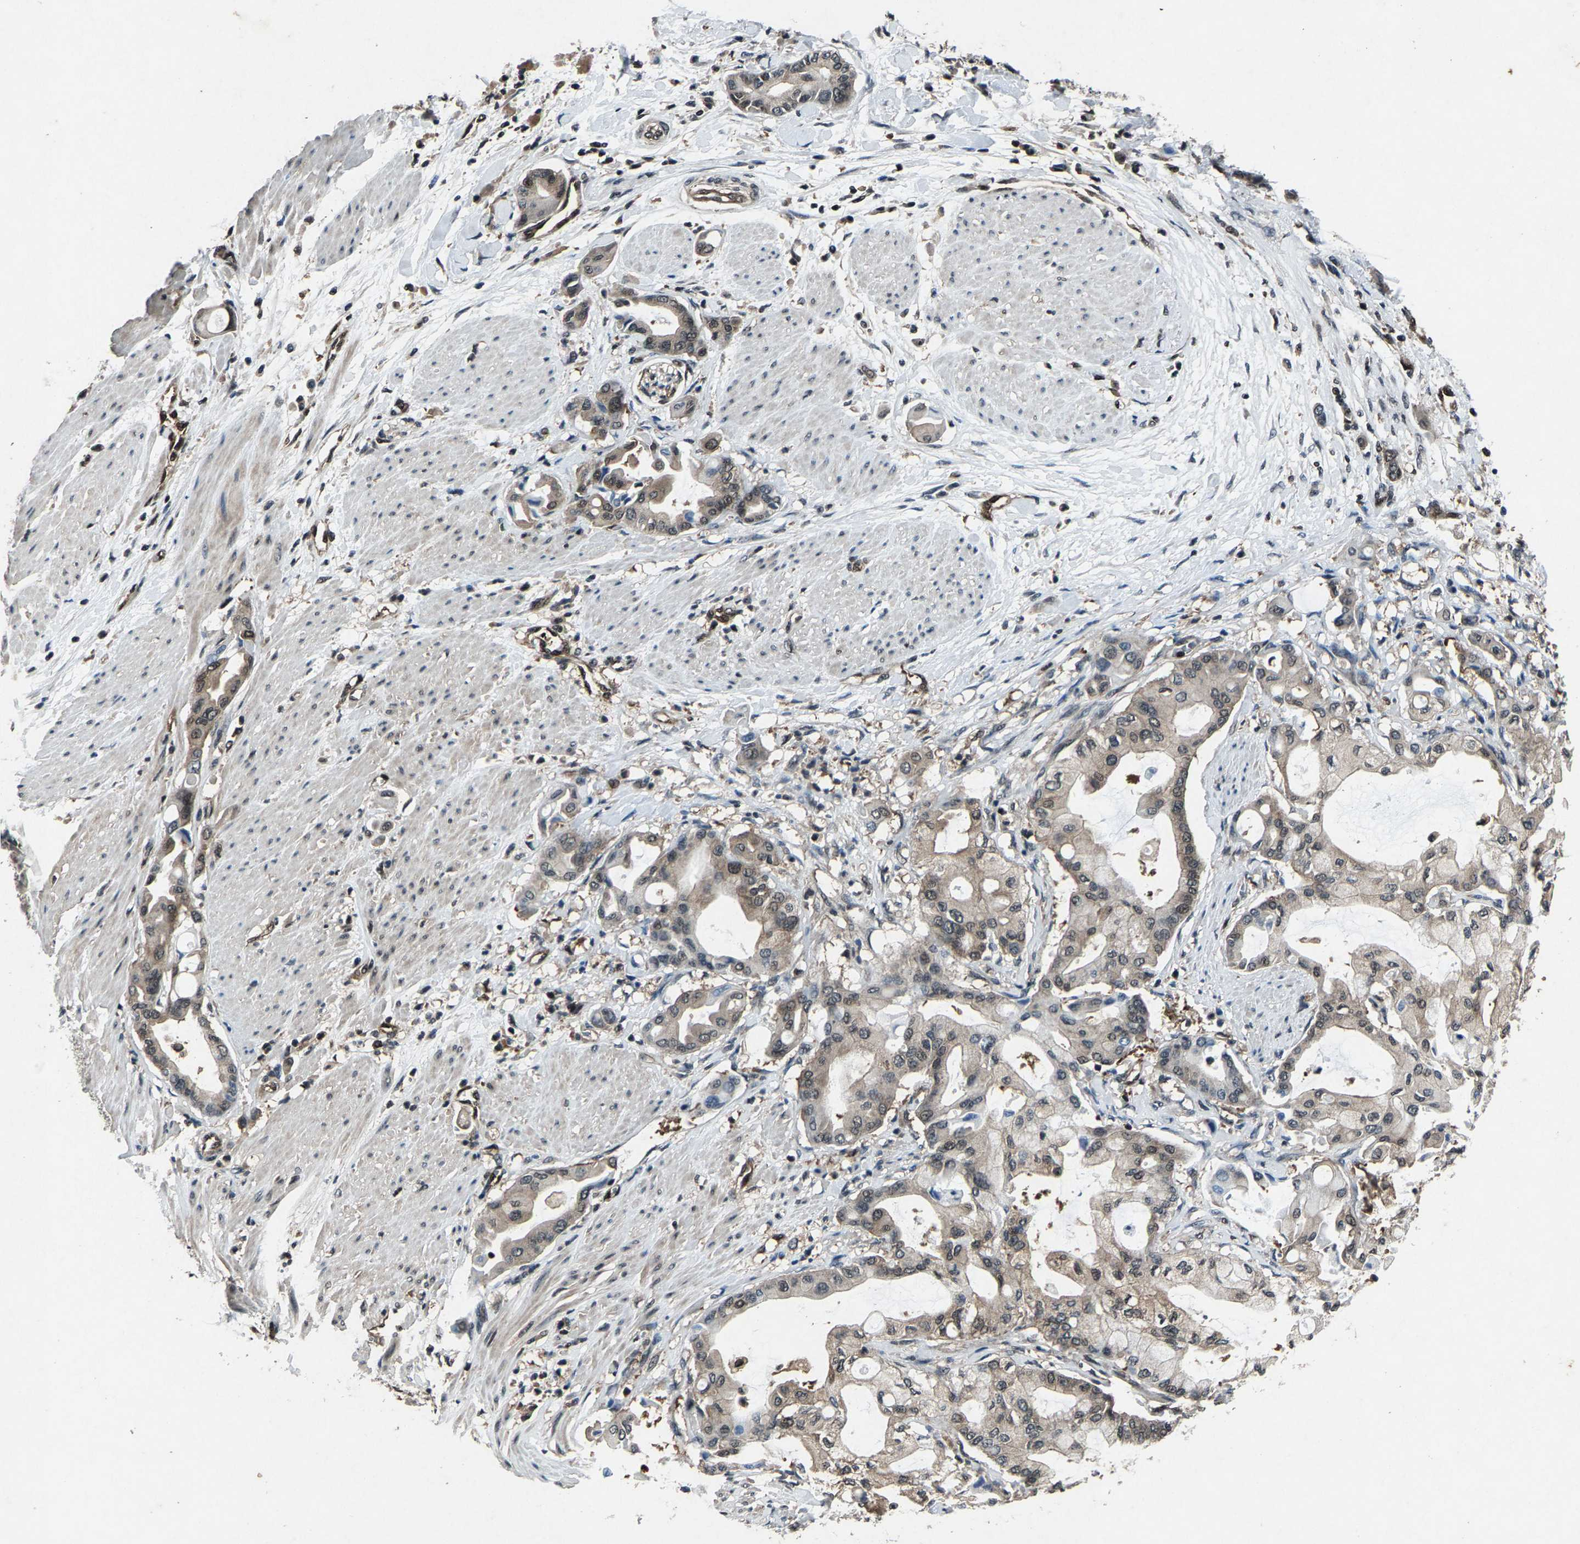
{"staining": {"intensity": "weak", "quantity": ">75%", "location": "cytoplasmic/membranous,nuclear"}, "tissue": "pancreatic cancer", "cell_type": "Tumor cells", "image_type": "cancer", "snomed": [{"axis": "morphology", "description": "Adenocarcinoma, NOS"}, {"axis": "morphology", "description": "Adenocarcinoma, metastatic, NOS"}, {"axis": "topography", "description": "Lymph node"}, {"axis": "topography", "description": "Pancreas"}, {"axis": "topography", "description": "Duodenum"}], "caption": "Adenocarcinoma (pancreatic) was stained to show a protein in brown. There is low levels of weak cytoplasmic/membranous and nuclear staining in about >75% of tumor cells.", "gene": "ATXN3", "patient": {"sex": "female", "age": 64}}